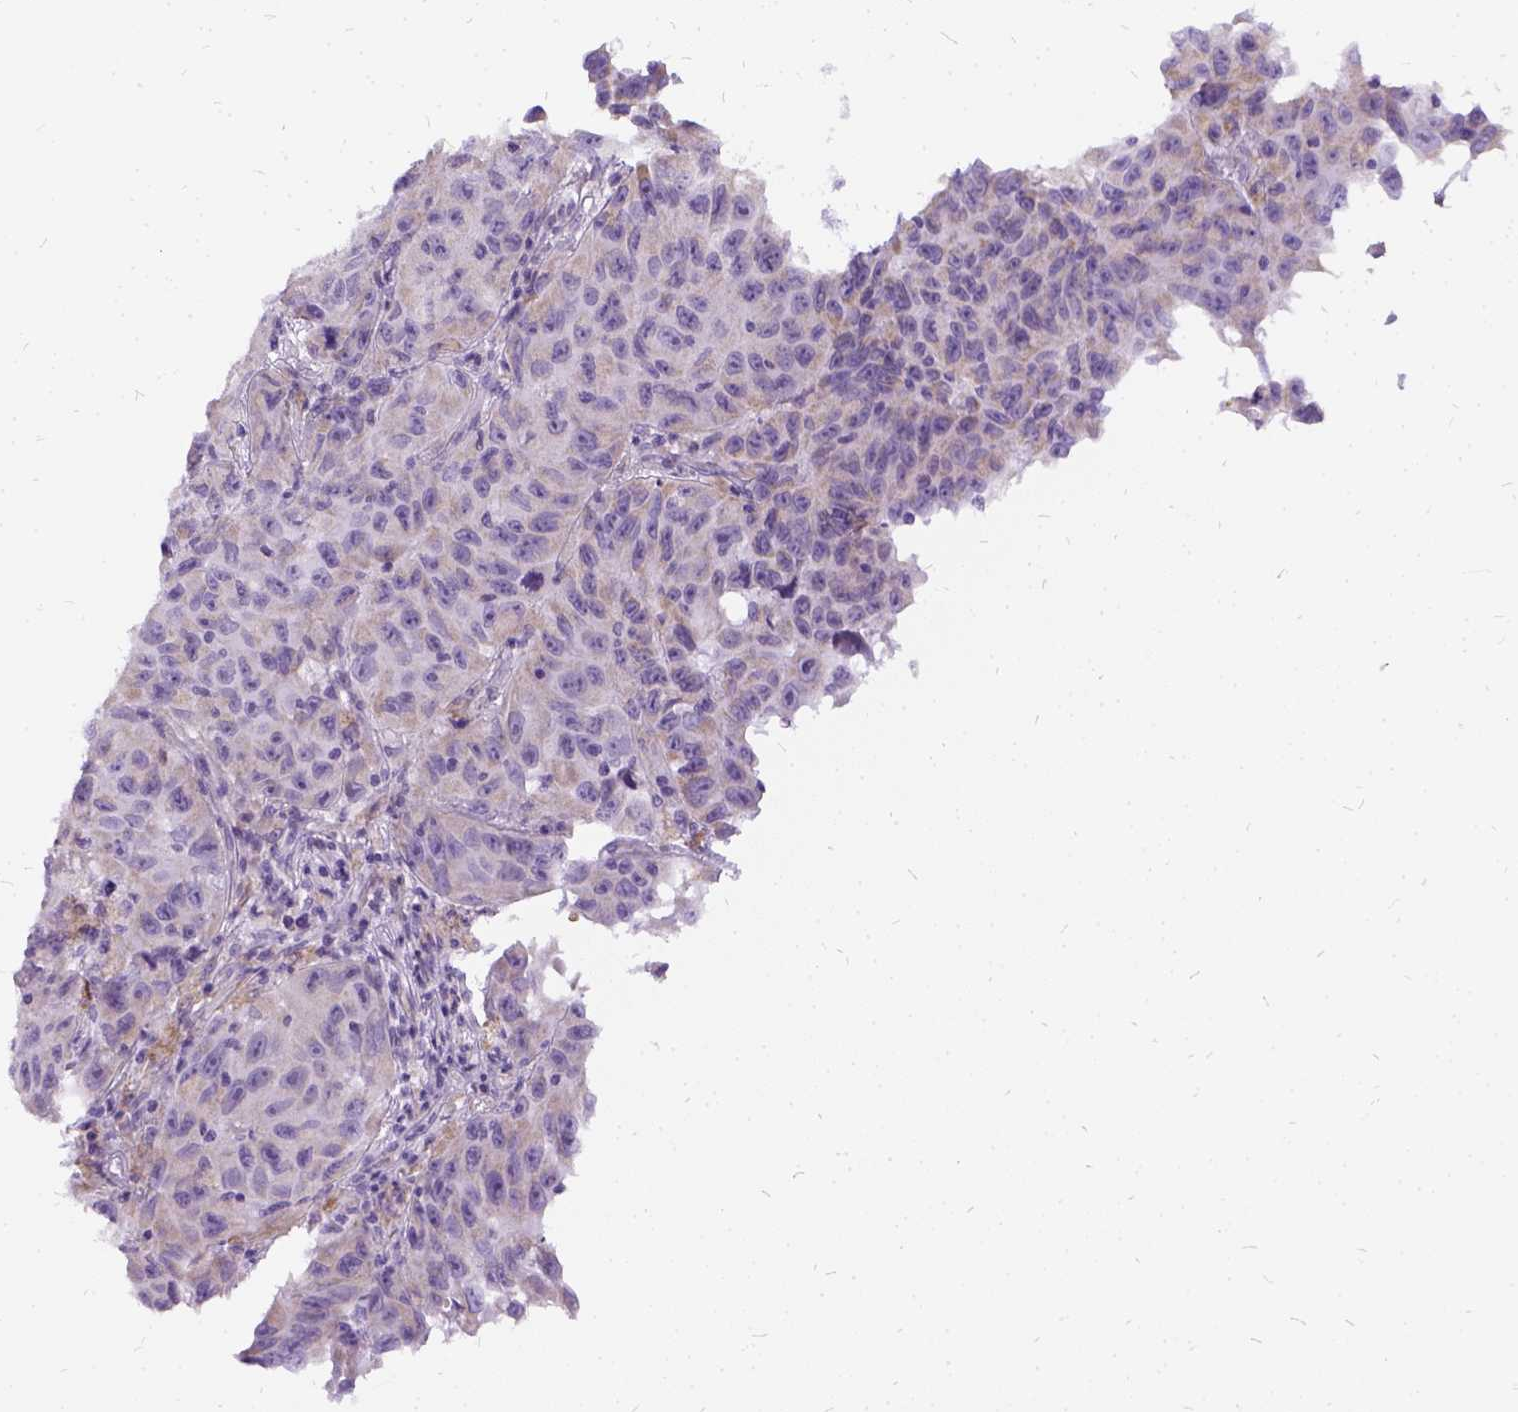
{"staining": {"intensity": "weak", "quantity": "<25%", "location": "cytoplasmic/membranous"}, "tissue": "melanoma", "cell_type": "Tumor cells", "image_type": "cancer", "snomed": [{"axis": "morphology", "description": "Malignant melanoma, NOS"}, {"axis": "topography", "description": "Vulva, labia, clitoris and Bartholin´s gland, NO"}], "caption": "A high-resolution image shows immunohistochemistry (IHC) staining of malignant melanoma, which reveals no significant positivity in tumor cells. (Stains: DAB immunohistochemistry (IHC) with hematoxylin counter stain, Microscopy: brightfield microscopy at high magnification).", "gene": "FDX1", "patient": {"sex": "female", "age": 75}}